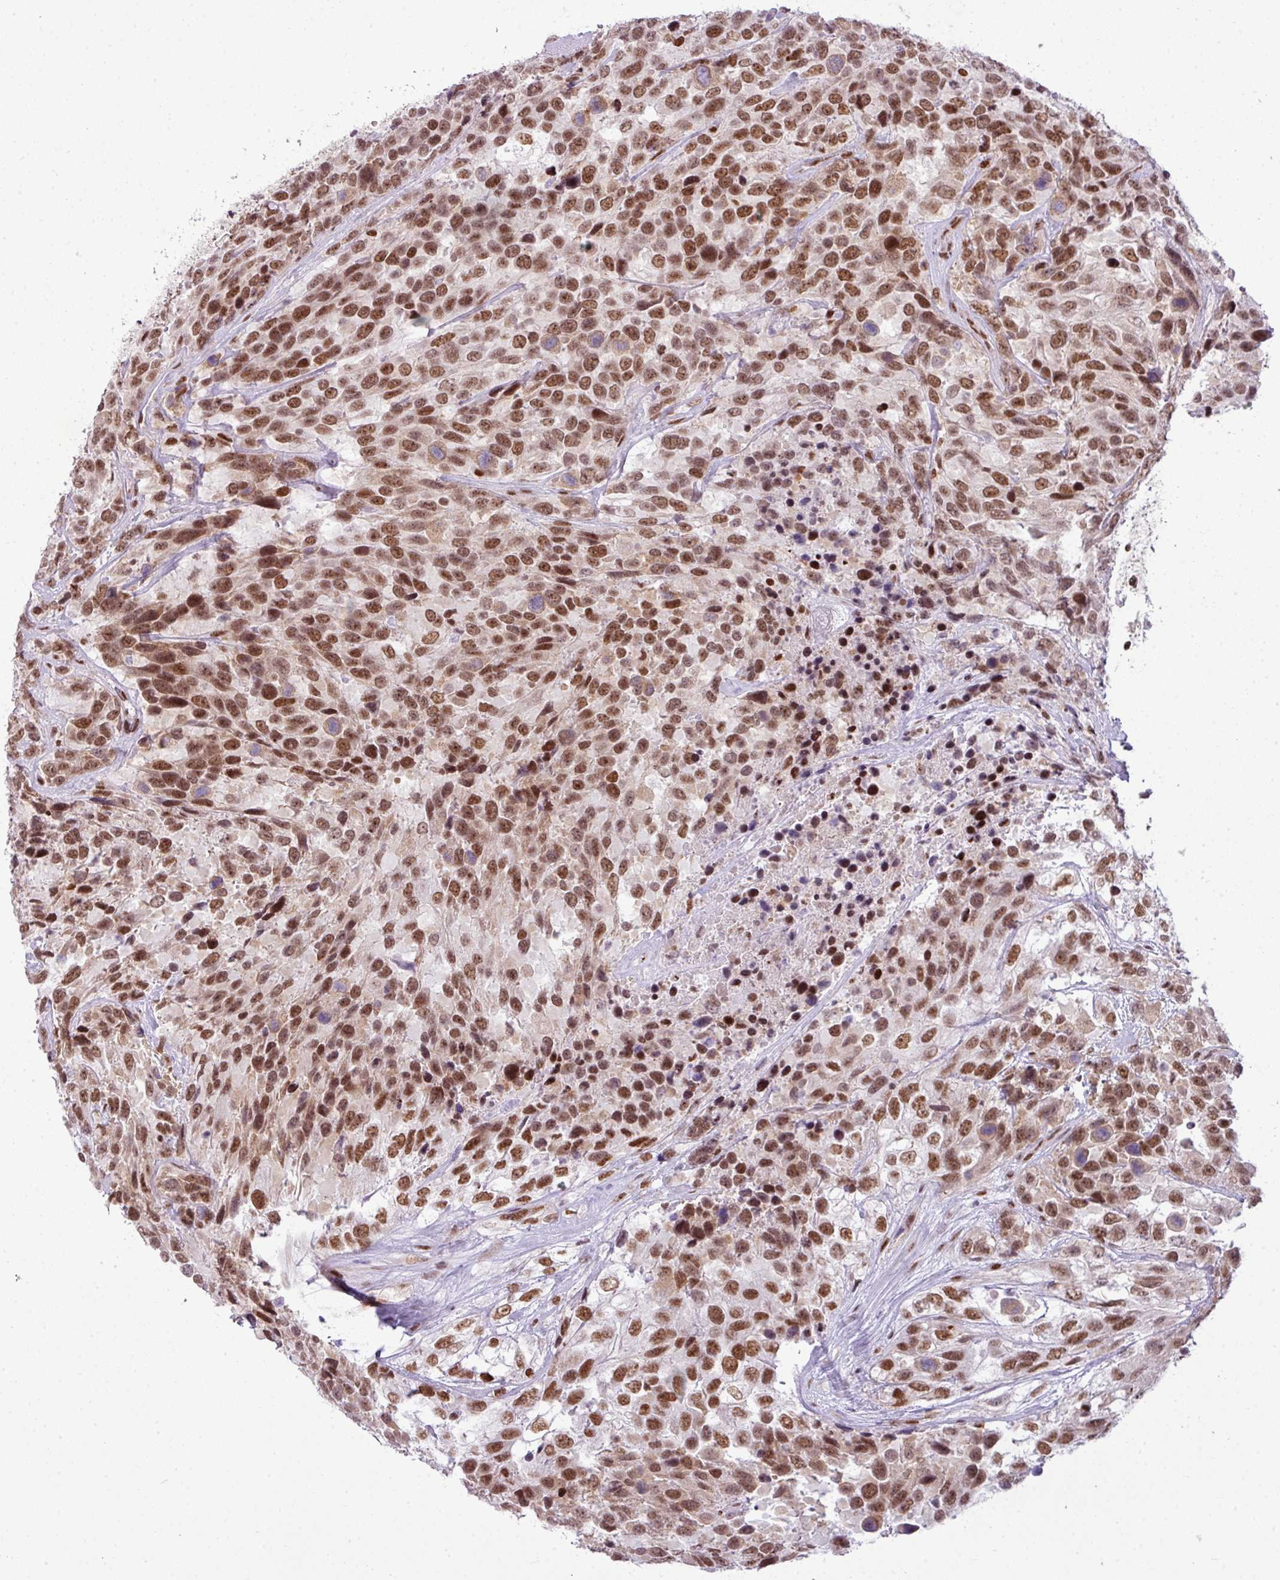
{"staining": {"intensity": "moderate", "quantity": ">75%", "location": "nuclear"}, "tissue": "urothelial cancer", "cell_type": "Tumor cells", "image_type": "cancer", "snomed": [{"axis": "morphology", "description": "Urothelial carcinoma, High grade"}, {"axis": "topography", "description": "Urinary bladder"}], "caption": "This is a histology image of IHC staining of urothelial cancer, which shows moderate staining in the nuclear of tumor cells.", "gene": "ARL6IP4", "patient": {"sex": "female", "age": 70}}